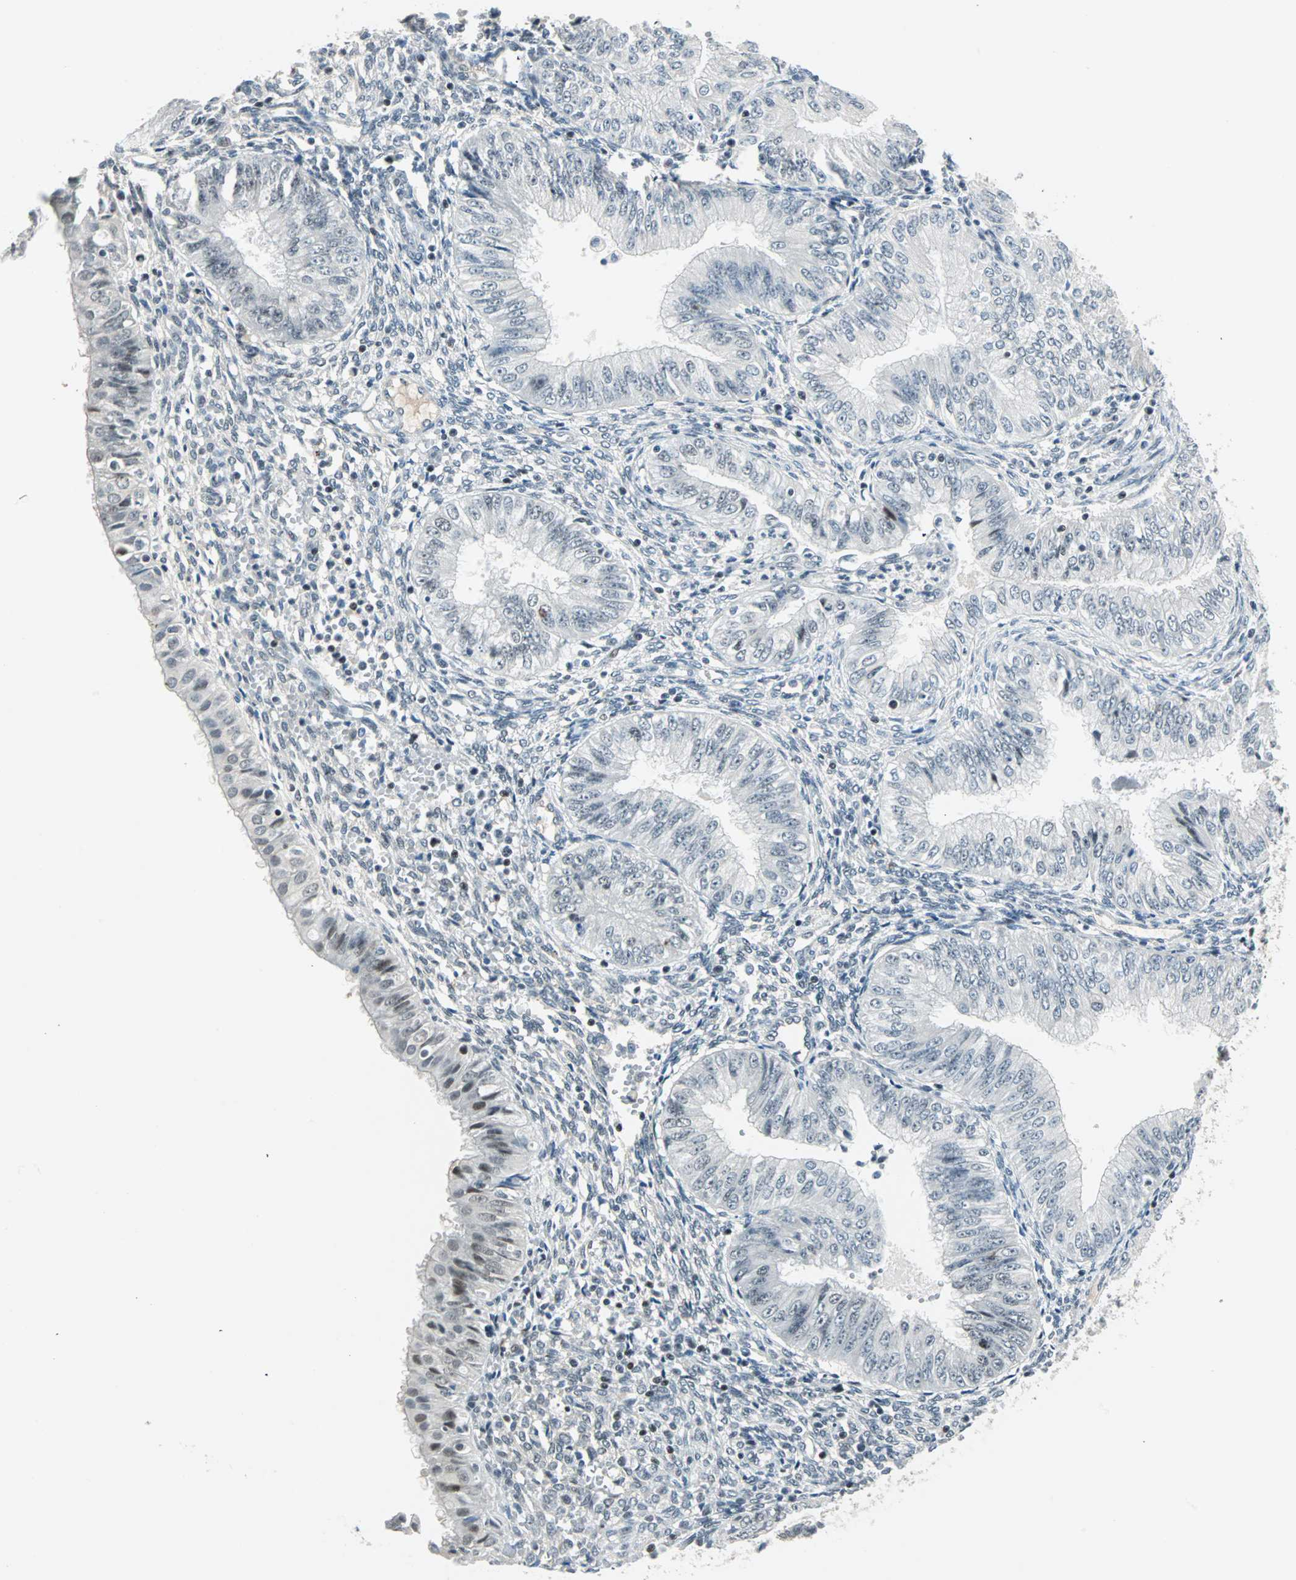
{"staining": {"intensity": "weak", "quantity": "<25%", "location": "nuclear"}, "tissue": "endometrial cancer", "cell_type": "Tumor cells", "image_type": "cancer", "snomed": [{"axis": "morphology", "description": "Normal tissue, NOS"}, {"axis": "morphology", "description": "Adenocarcinoma, NOS"}, {"axis": "topography", "description": "Endometrium"}], "caption": "A high-resolution micrograph shows immunohistochemistry (IHC) staining of adenocarcinoma (endometrial), which exhibits no significant expression in tumor cells. (Stains: DAB (3,3'-diaminobenzidine) immunohistochemistry with hematoxylin counter stain, Microscopy: brightfield microscopy at high magnification).", "gene": "SIN3A", "patient": {"sex": "female", "age": 53}}